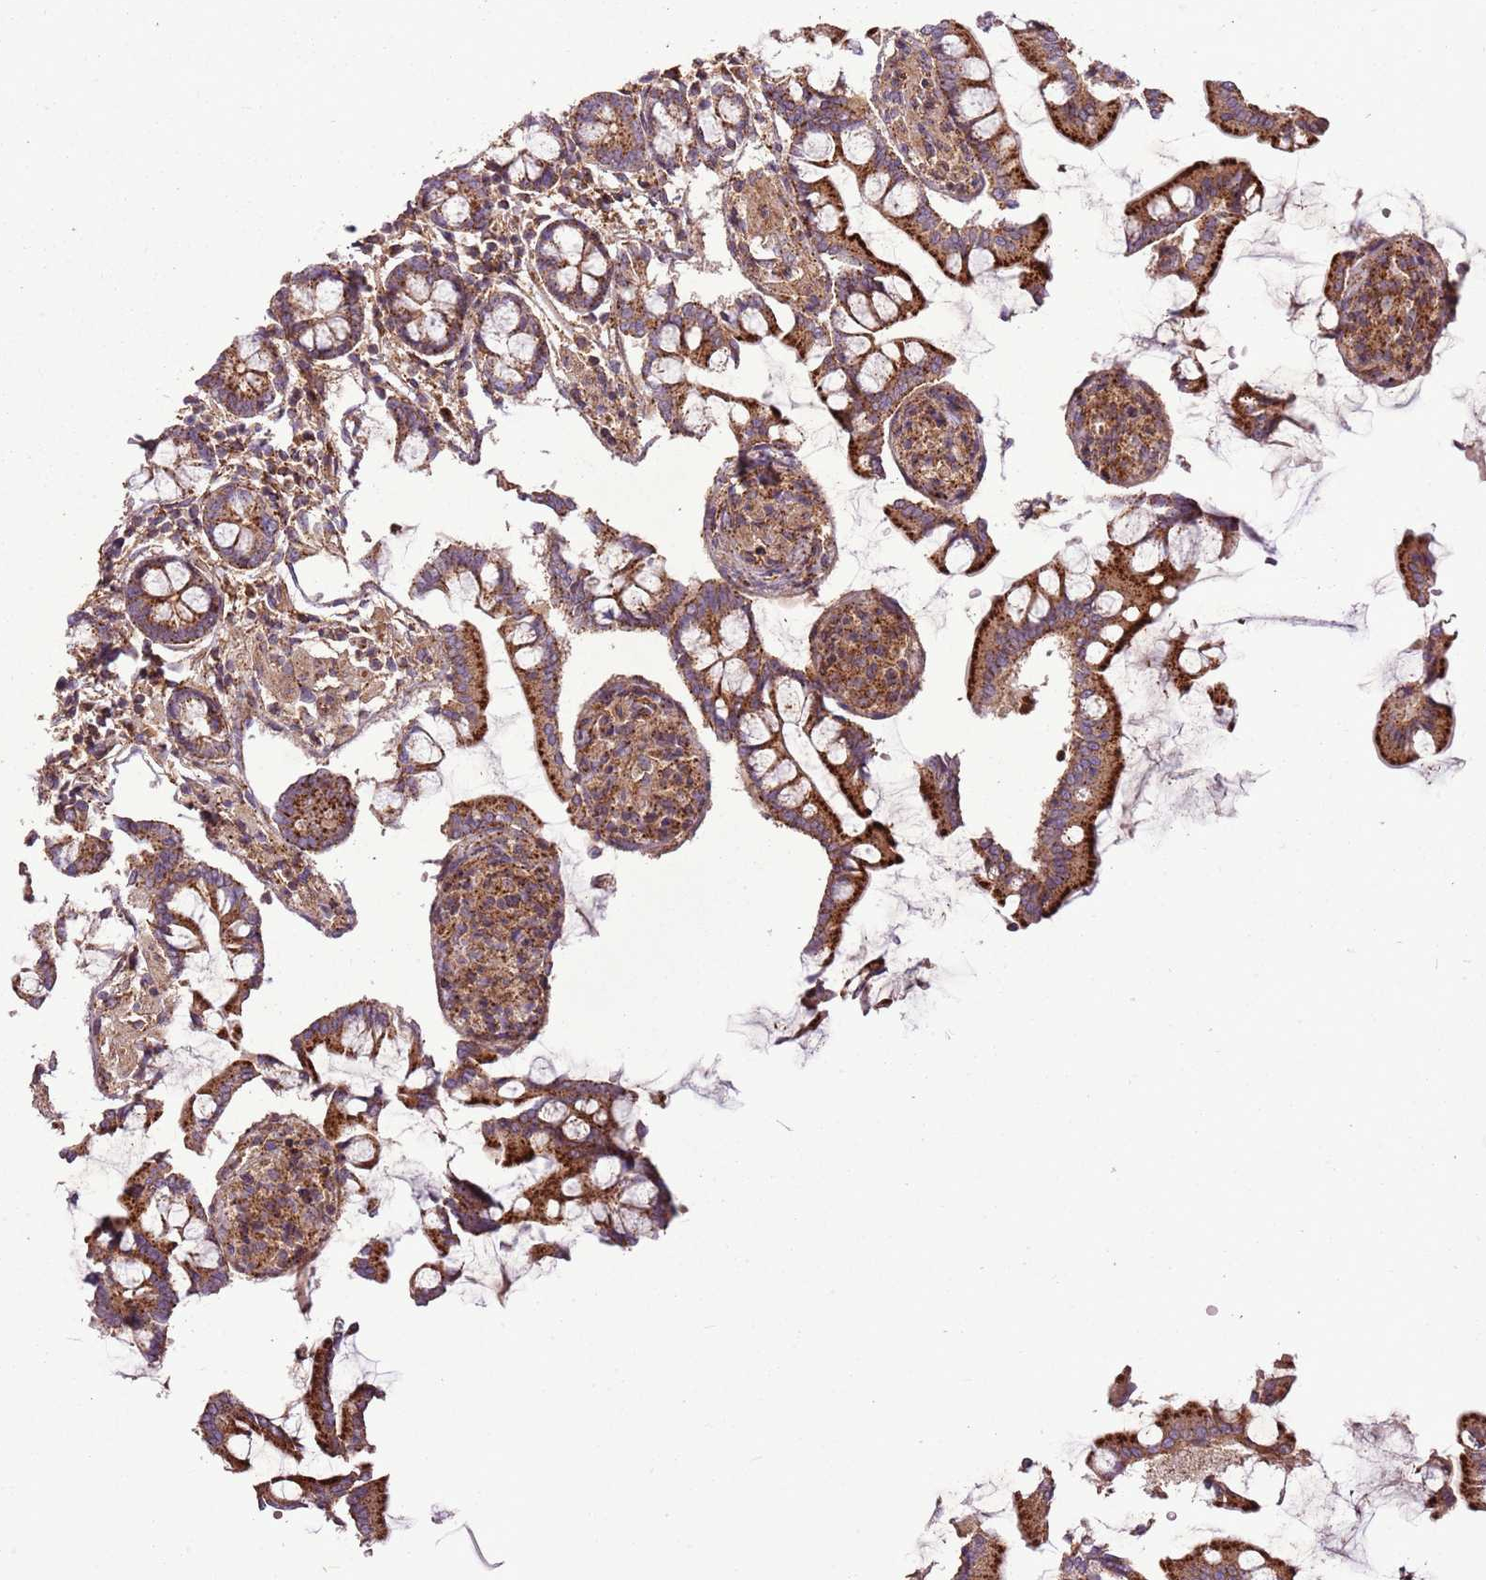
{"staining": {"intensity": "strong", "quantity": ">75%", "location": "cytoplasmic/membranous"}, "tissue": "small intestine", "cell_type": "Glandular cells", "image_type": "normal", "snomed": [{"axis": "morphology", "description": "Normal tissue, NOS"}, {"axis": "topography", "description": "Small intestine"}], "caption": "Strong cytoplasmic/membranous staining is appreciated in about >75% of glandular cells in unremarkable small intestine.", "gene": "ANKRD24", "patient": {"sex": "male", "age": 41}}